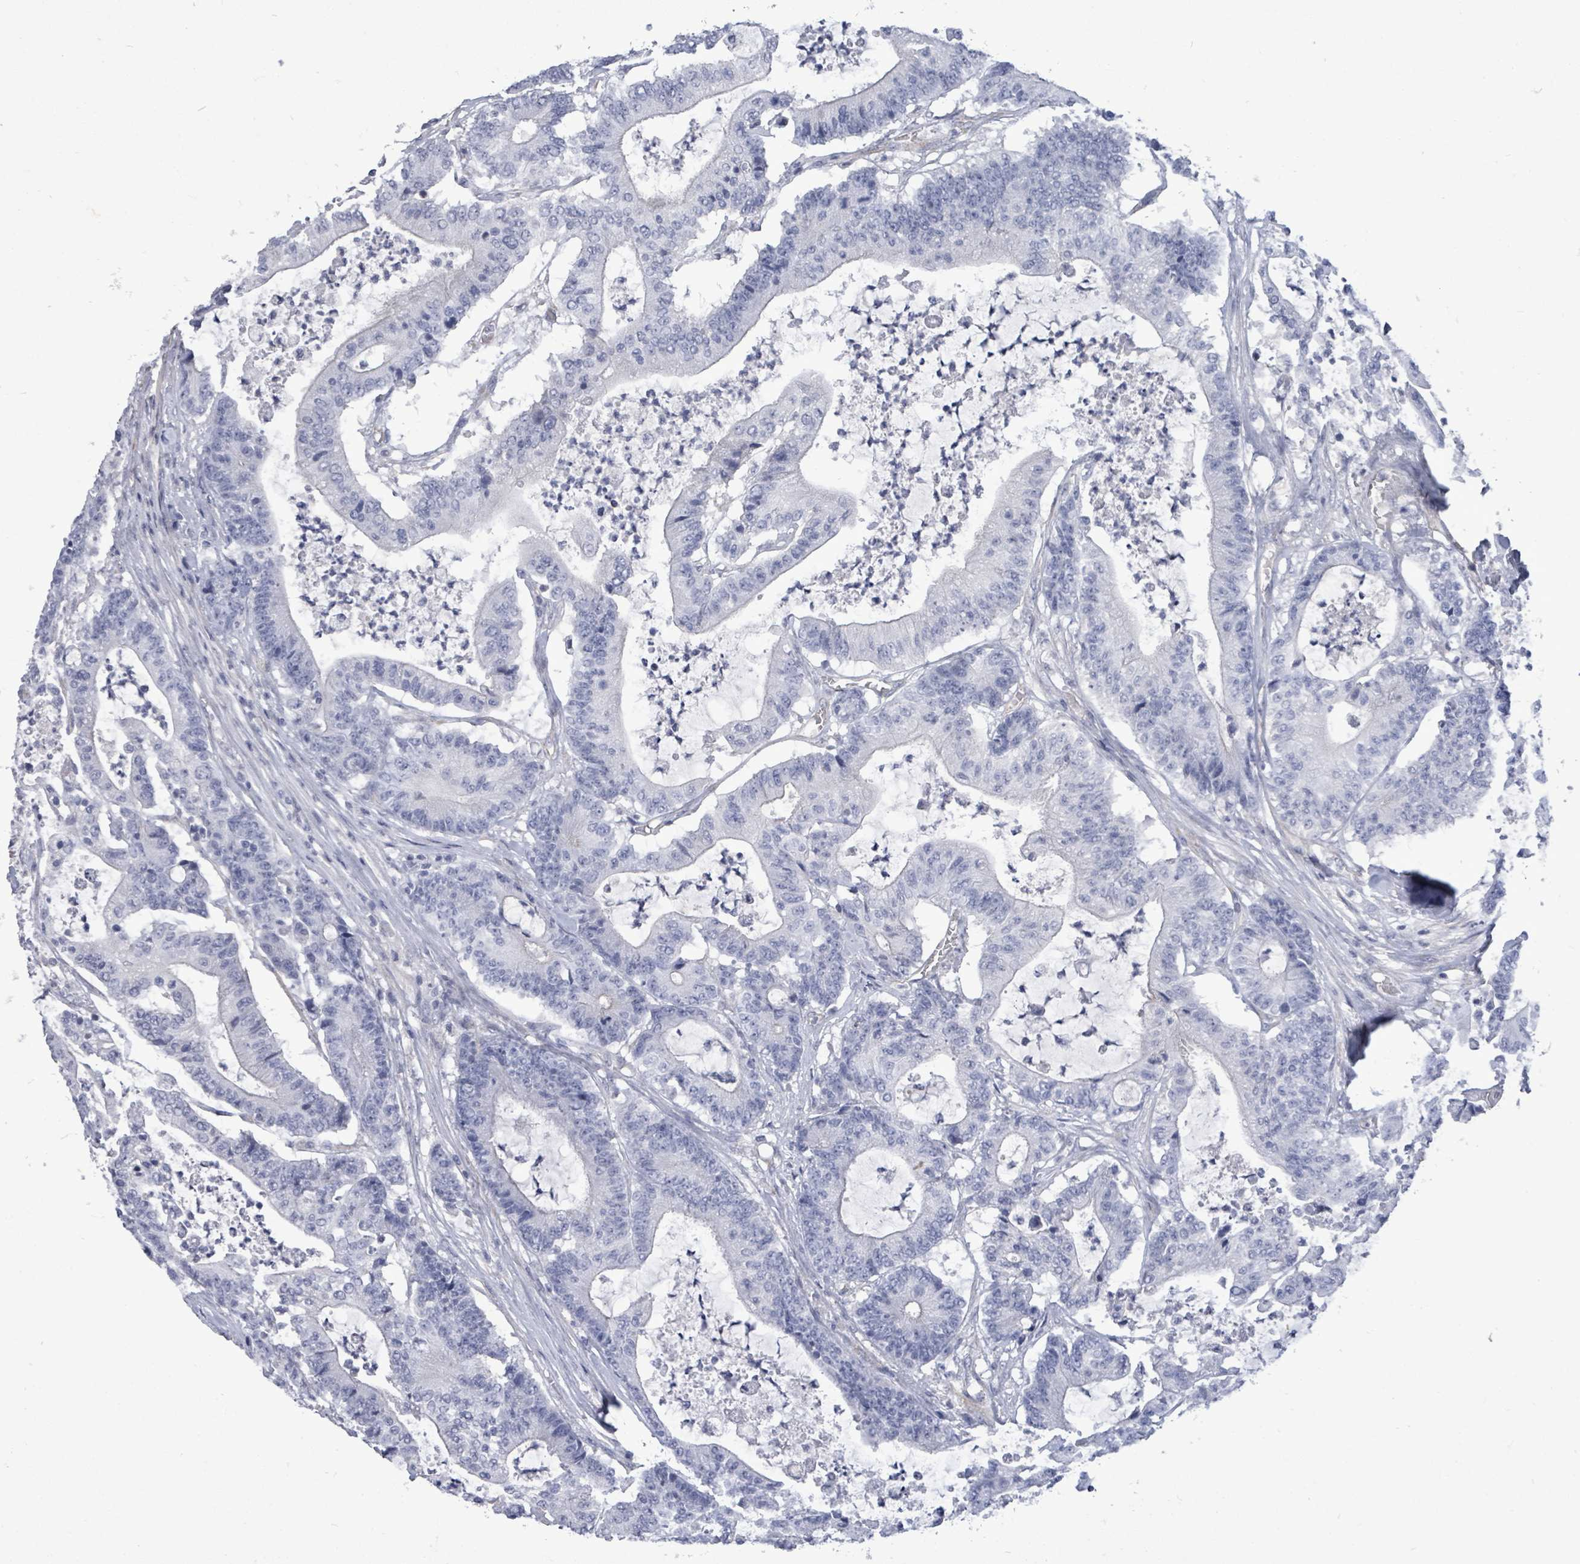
{"staining": {"intensity": "negative", "quantity": "none", "location": "none"}, "tissue": "colorectal cancer", "cell_type": "Tumor cells", "image_type": "cancer", "snomed": [{"axis": "morphology", "description": "Adenocarcinoma, NOS"}, {"axis": "topography", "description": "Colon"}], "caption": "Adenocarcinoma (colorectal) stained for a protein using immunohistochemistry displays no positivity tumor cells.", "gene": "CT45A5", "patient": {"sex": "female", "age": 84}}